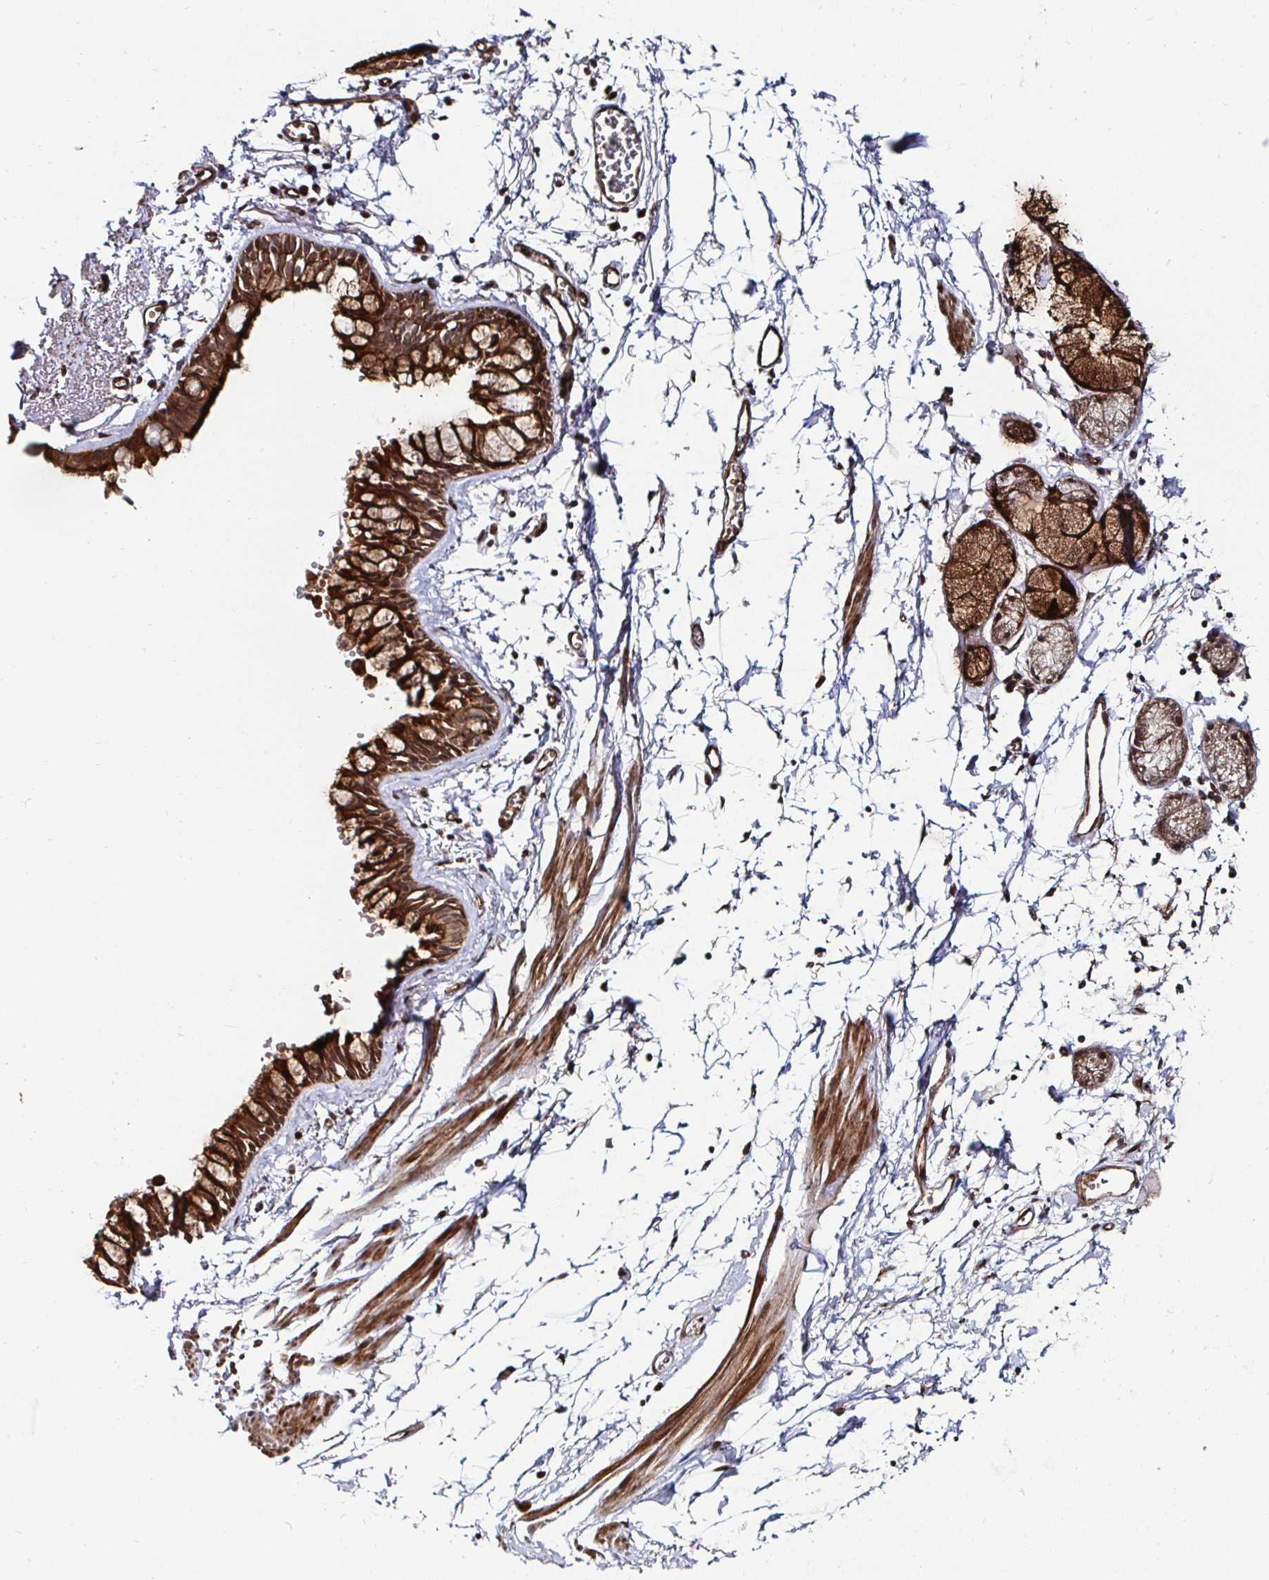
{"staining": {"intensity": "strong", "quantity": ">75%", "location": "cytoplasmic/membranous"}, "tissue": "bronchus", "cell_type": "Respiratory epithelial cells", "image_type": "normal", "snomed": [{"axis": "morphology", "description": "Normal tissue, NOS"}, {"axis": "topography", "description": "Cartilage tissue"}, {"axis": "topography", "description": "Bronchus"}], "caption": "The immunohistochemical stain shows strong cytoplasmic/membranous positivity in respiratory epithelial cells of unremarkable bronchus. (DAB = brown stain, brightfield microscopy at high magnification).", "gene": "TBKBP1", "patient": {"sex": "female", "age": 59}}